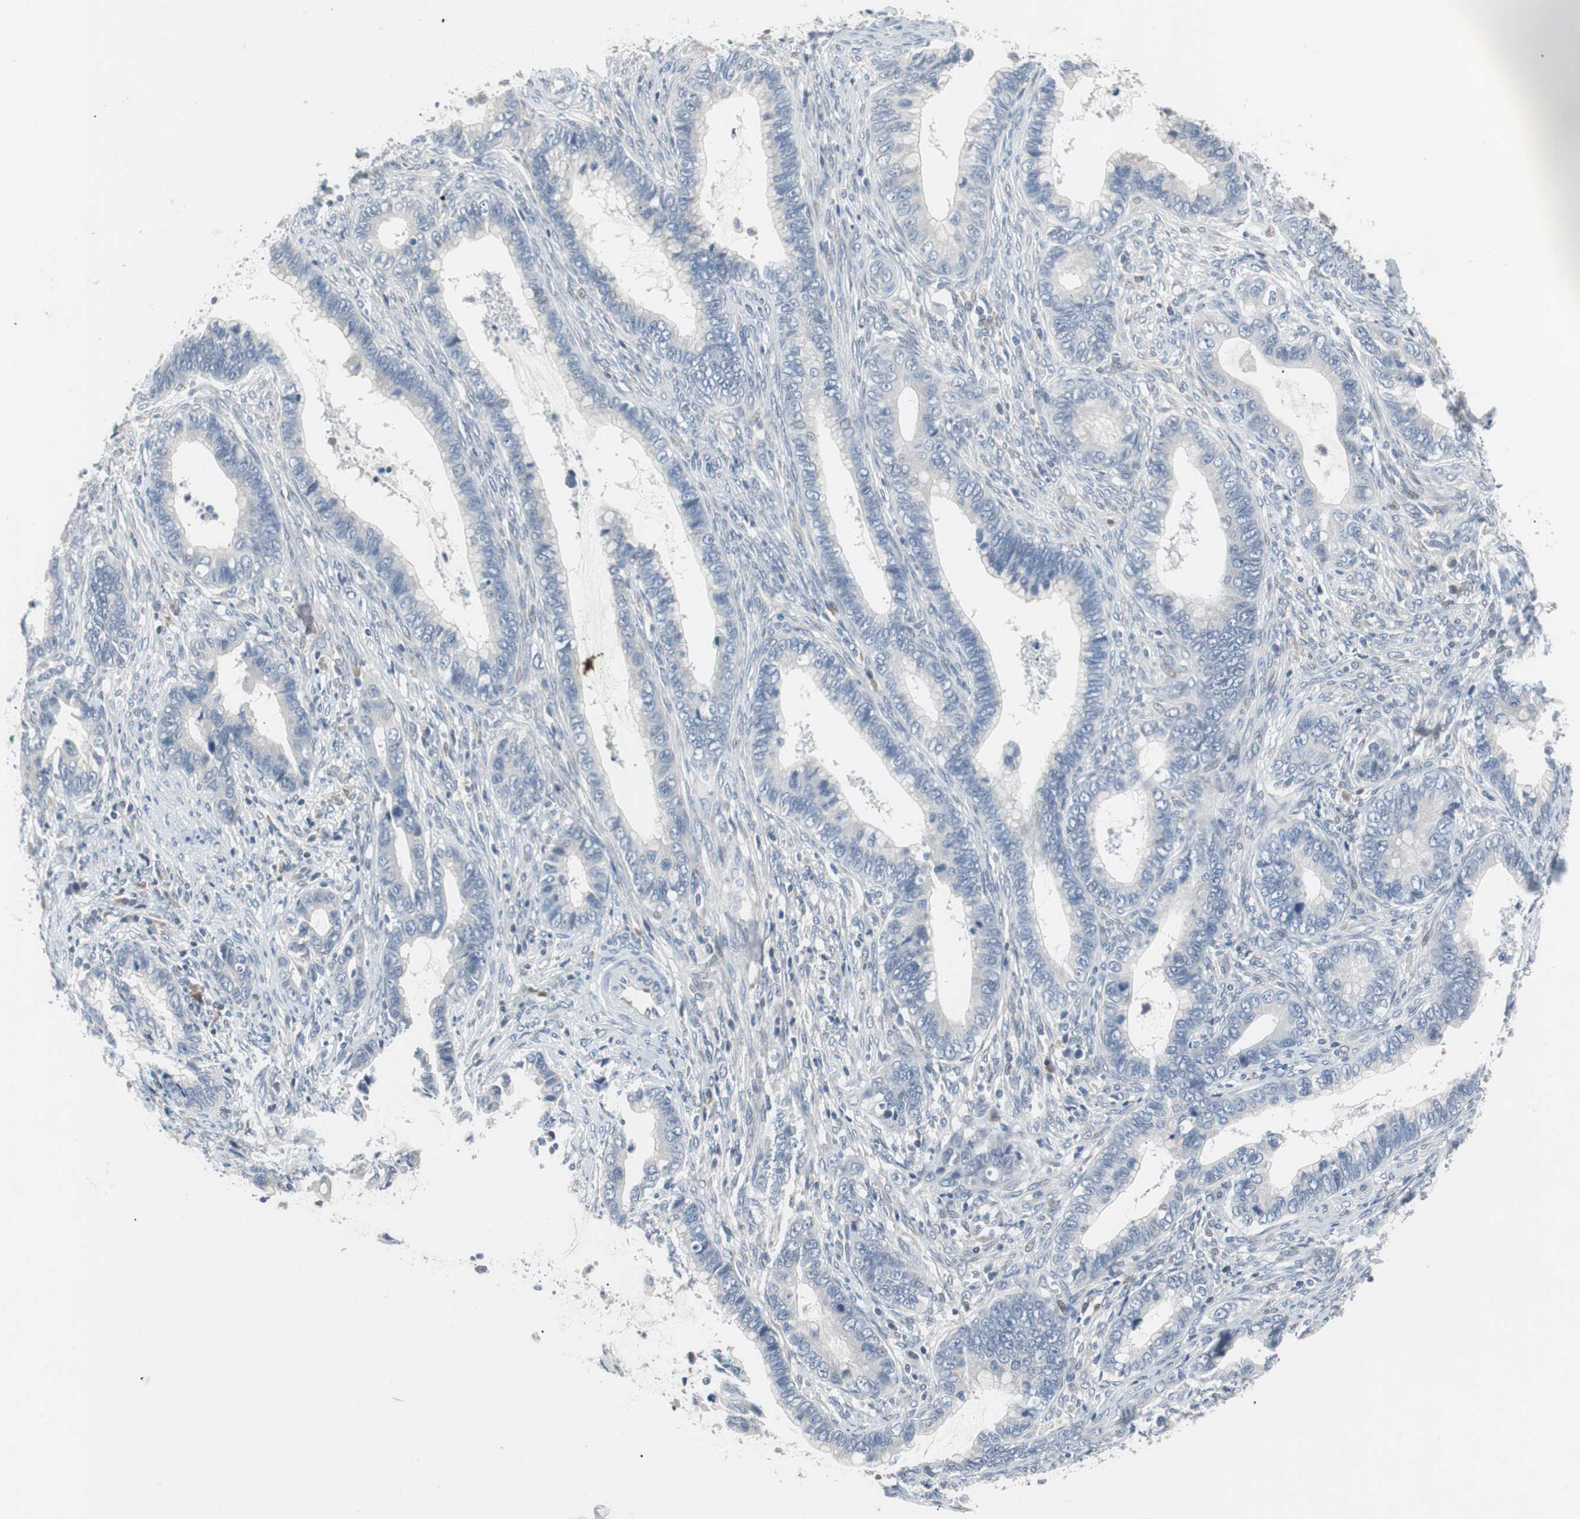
{"staining": {"intensity": "negative", "quantity": "none", "location": "none"}, "tissue": "cervical cancer", "cell_type": "Tumor cells", "image_type": "cancer", "snomed": [{"axis": "morphology", "description": "Adenocarcinoma, NOS"}, {"axis": "topography", "description": "Cervix"}], "caption": "A high-resolution histopathology image shows IHC staining of cervical cancer, which demonstrates no significant staining in tumor cells.", "gene": "MAP2K4", "patient": {"sex": "female", "age": 44}}